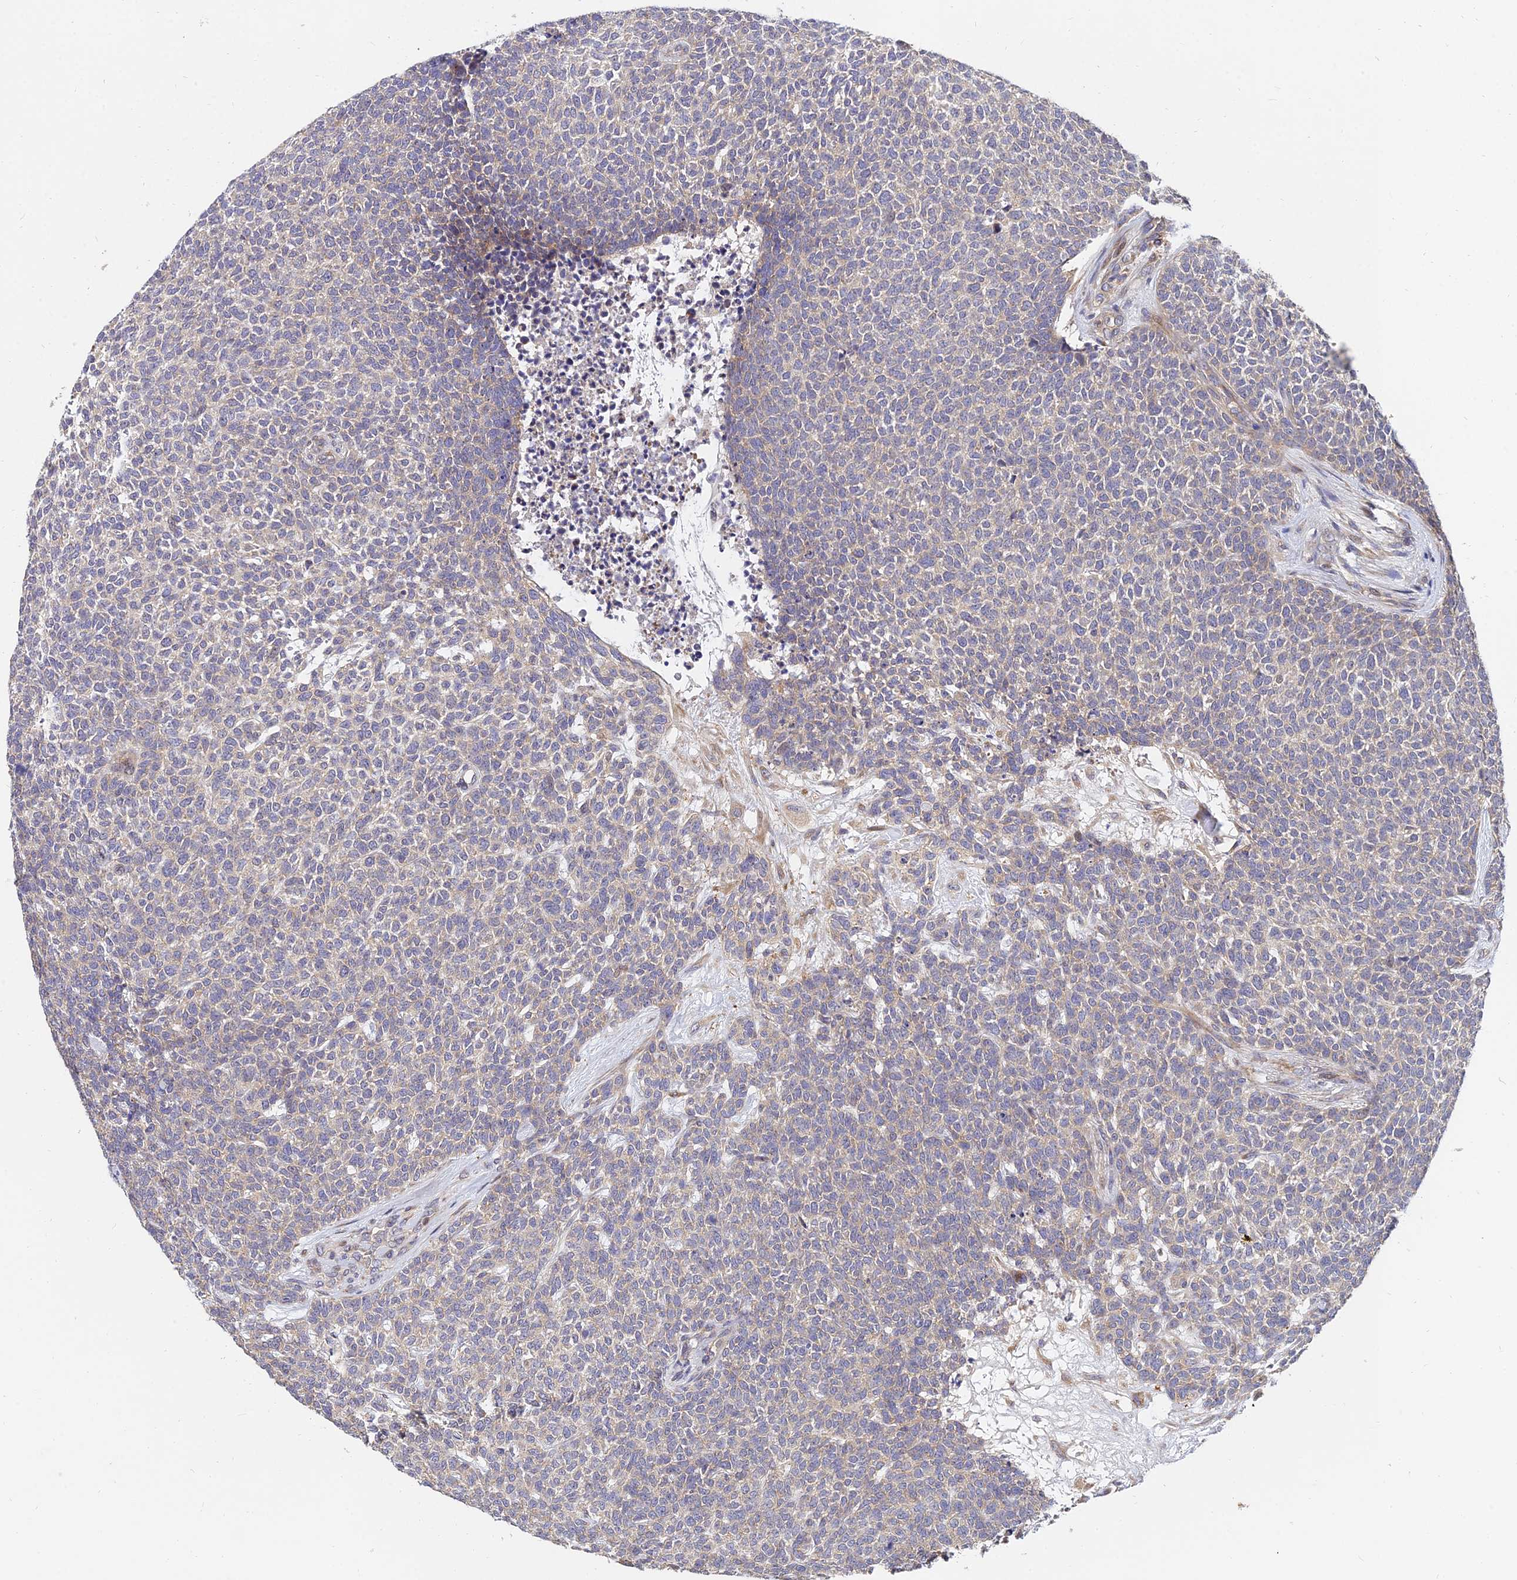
{"staining": {"intensity": "weak", "quantity": "<25%", "location": "cytoplasmic/membranous"}, "tissue": "skin cancer", "cell_type": "Tumor cells", "image_type": "cancer", "snomed": [{"axis": "morphology", "description": "Basal cell carcinoma"}, {"axis": "topography", "description": "Skin"}], "caption": "There is no significant expression in tumor cells of basal cell carcinoma (skin). Nuclei are stained in blue.", "gene": "ARL8B", "patient": {"sex": "female", "age": 84}}